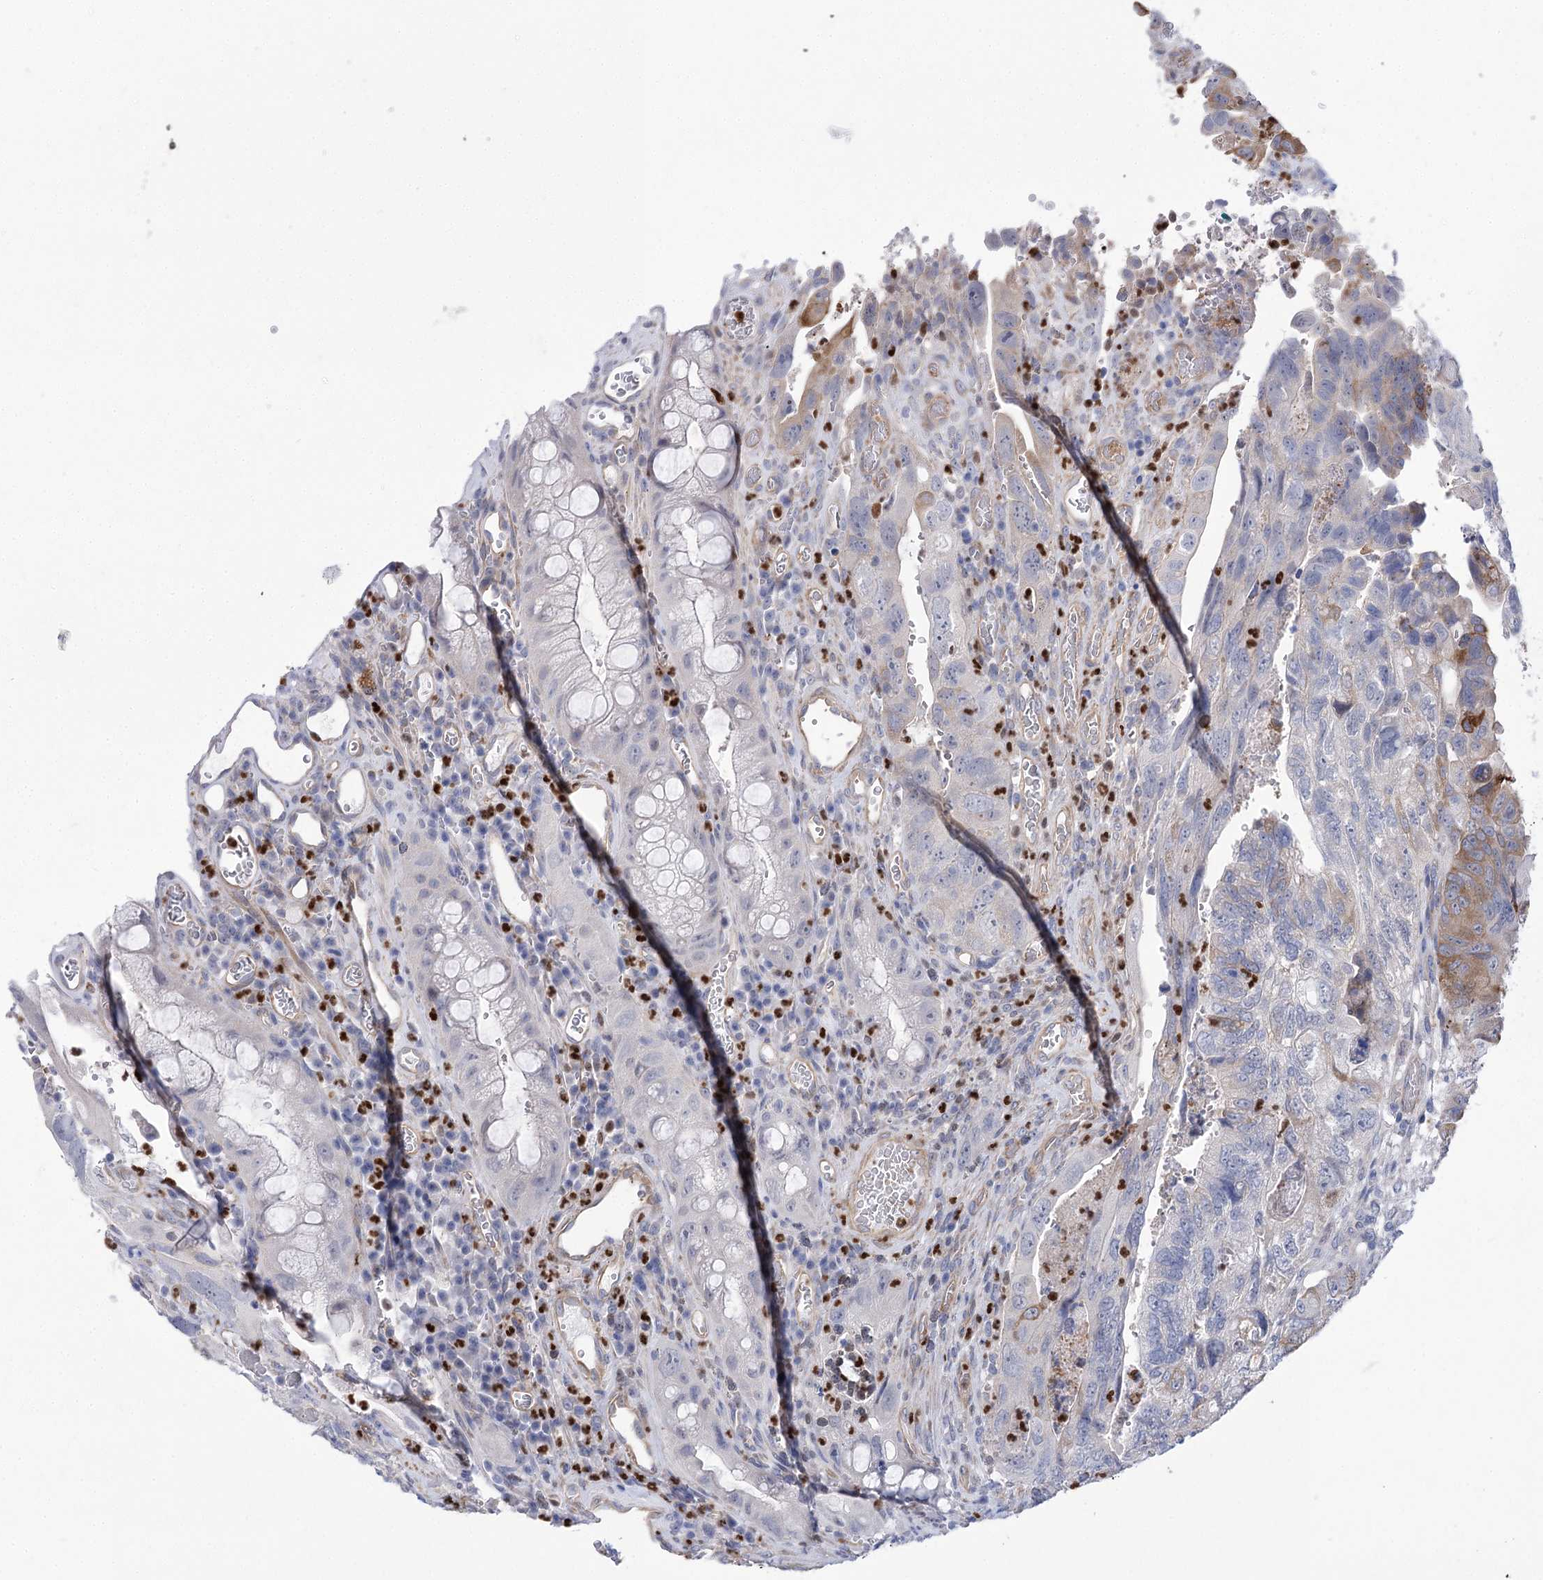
{"staining": {"intensity": "moderate", "quantity": "<25%", "location": "cytoplasmic/membranous"}, "tissue": "colorectal cancer", "cell_type": "Tumor cells", "image_type": "cancer", "snomed": [{"axis": "morphology", "description": "Adenocarcinoma, NOS"}, {"axis": "topography", "description": "Rectum"}], "caption": "Colorectal adenocarcinoma stained with DAB immunohistochemistry exhibits low levels of moderate cytoplasmic/membranous expression in approximately <25% of tumor cells.", "gene": "THAP6", "patient": {"sex": "male", "age": 63}}